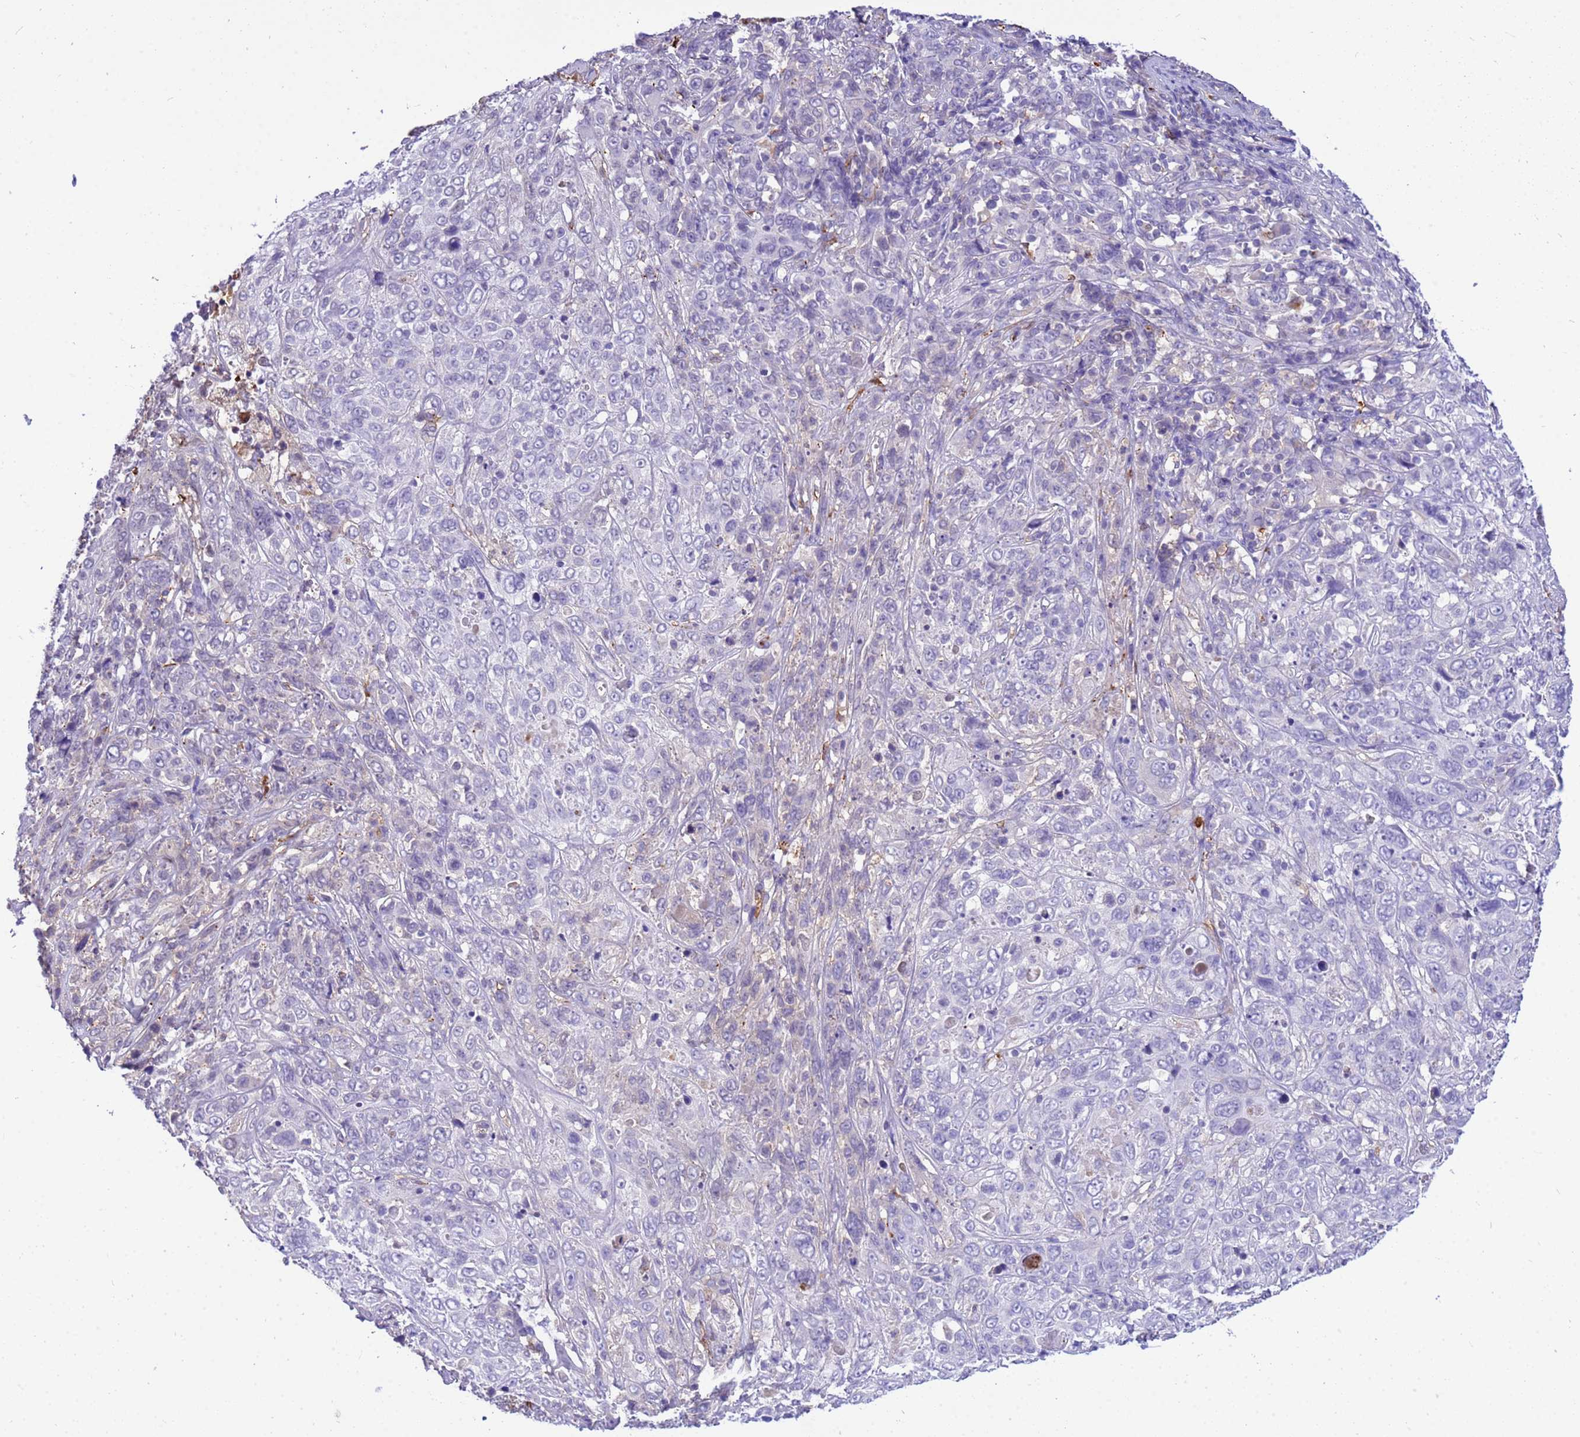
{"staining": {"intensity": "negative", "quantity": "none", "location": "none"}, "tissue": "cervical cancer", "cell_type": "Tumor cells", "image_type": "cancer", "snomed": [{"axis": "morphology", "description": "Squamous cell carcinoma, NOS"}, {"axis": "topography", "description": "Cervix"}], "caption": "An image of squamous cell carcinoma (cervical) stained for a protein exhibits no brown staining in tumor cells.", "gene": "ORM1", "patient": {"sex": "female", "age": 46}}